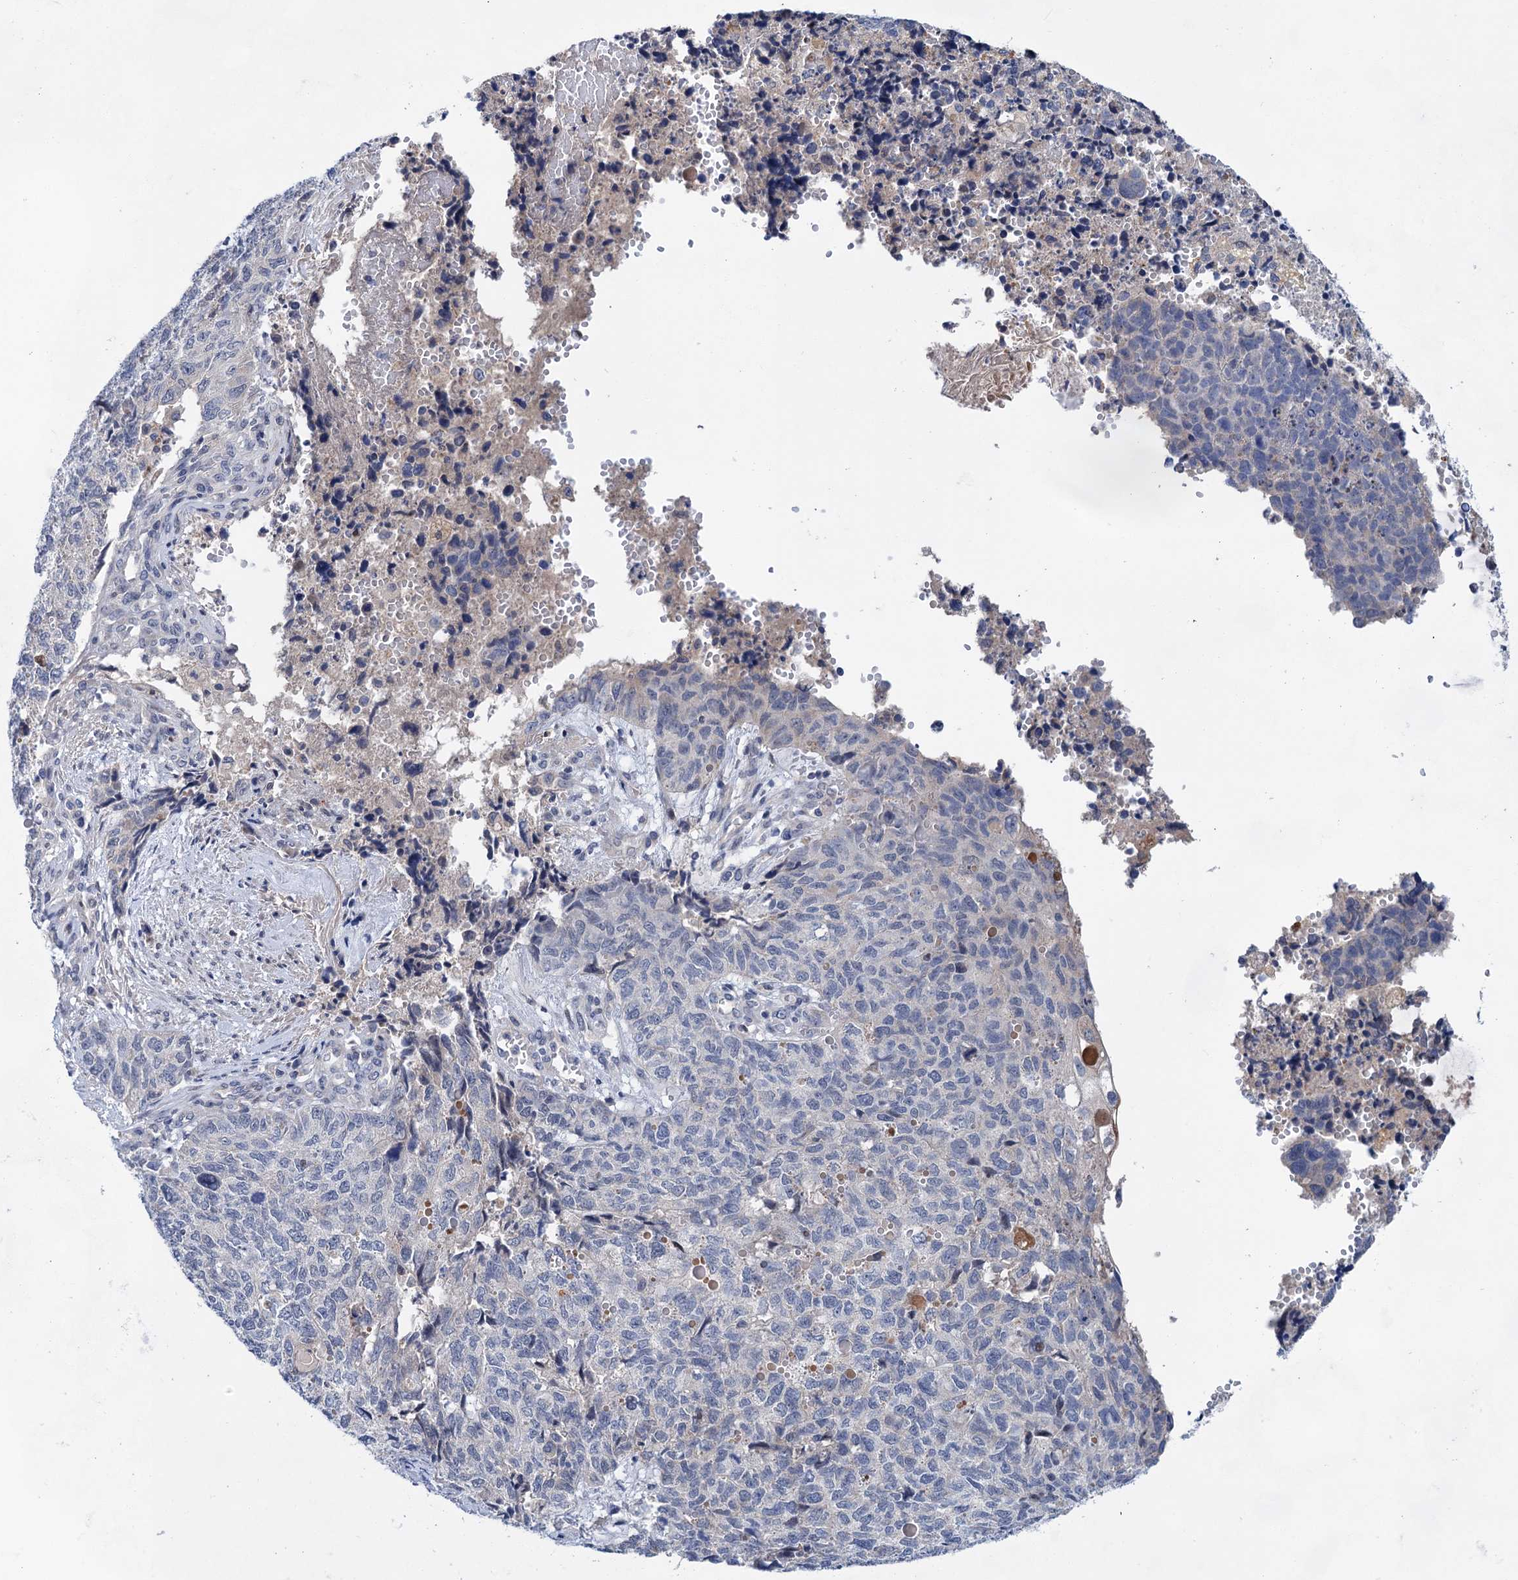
{"staining": {"intensity": "negative", "quantity": "none", "location": "none"}, "tissue": "cervical cancer", "cell_type": "Tumor cells", "image_type": "cancer", "snomed": [{"axis": "morphology", "description": "Squamous cell carcinoma, NOS"}, {"axis": "topography", "description": "Cervix"}], "caption": "This is an immunohistochemistry (IHC) micrograph of squamous cell carcinoma (cervical). There is no positivity in tumor cells.", "gene": "MORN3", "patient": {"sex": "female", "age": 63}}